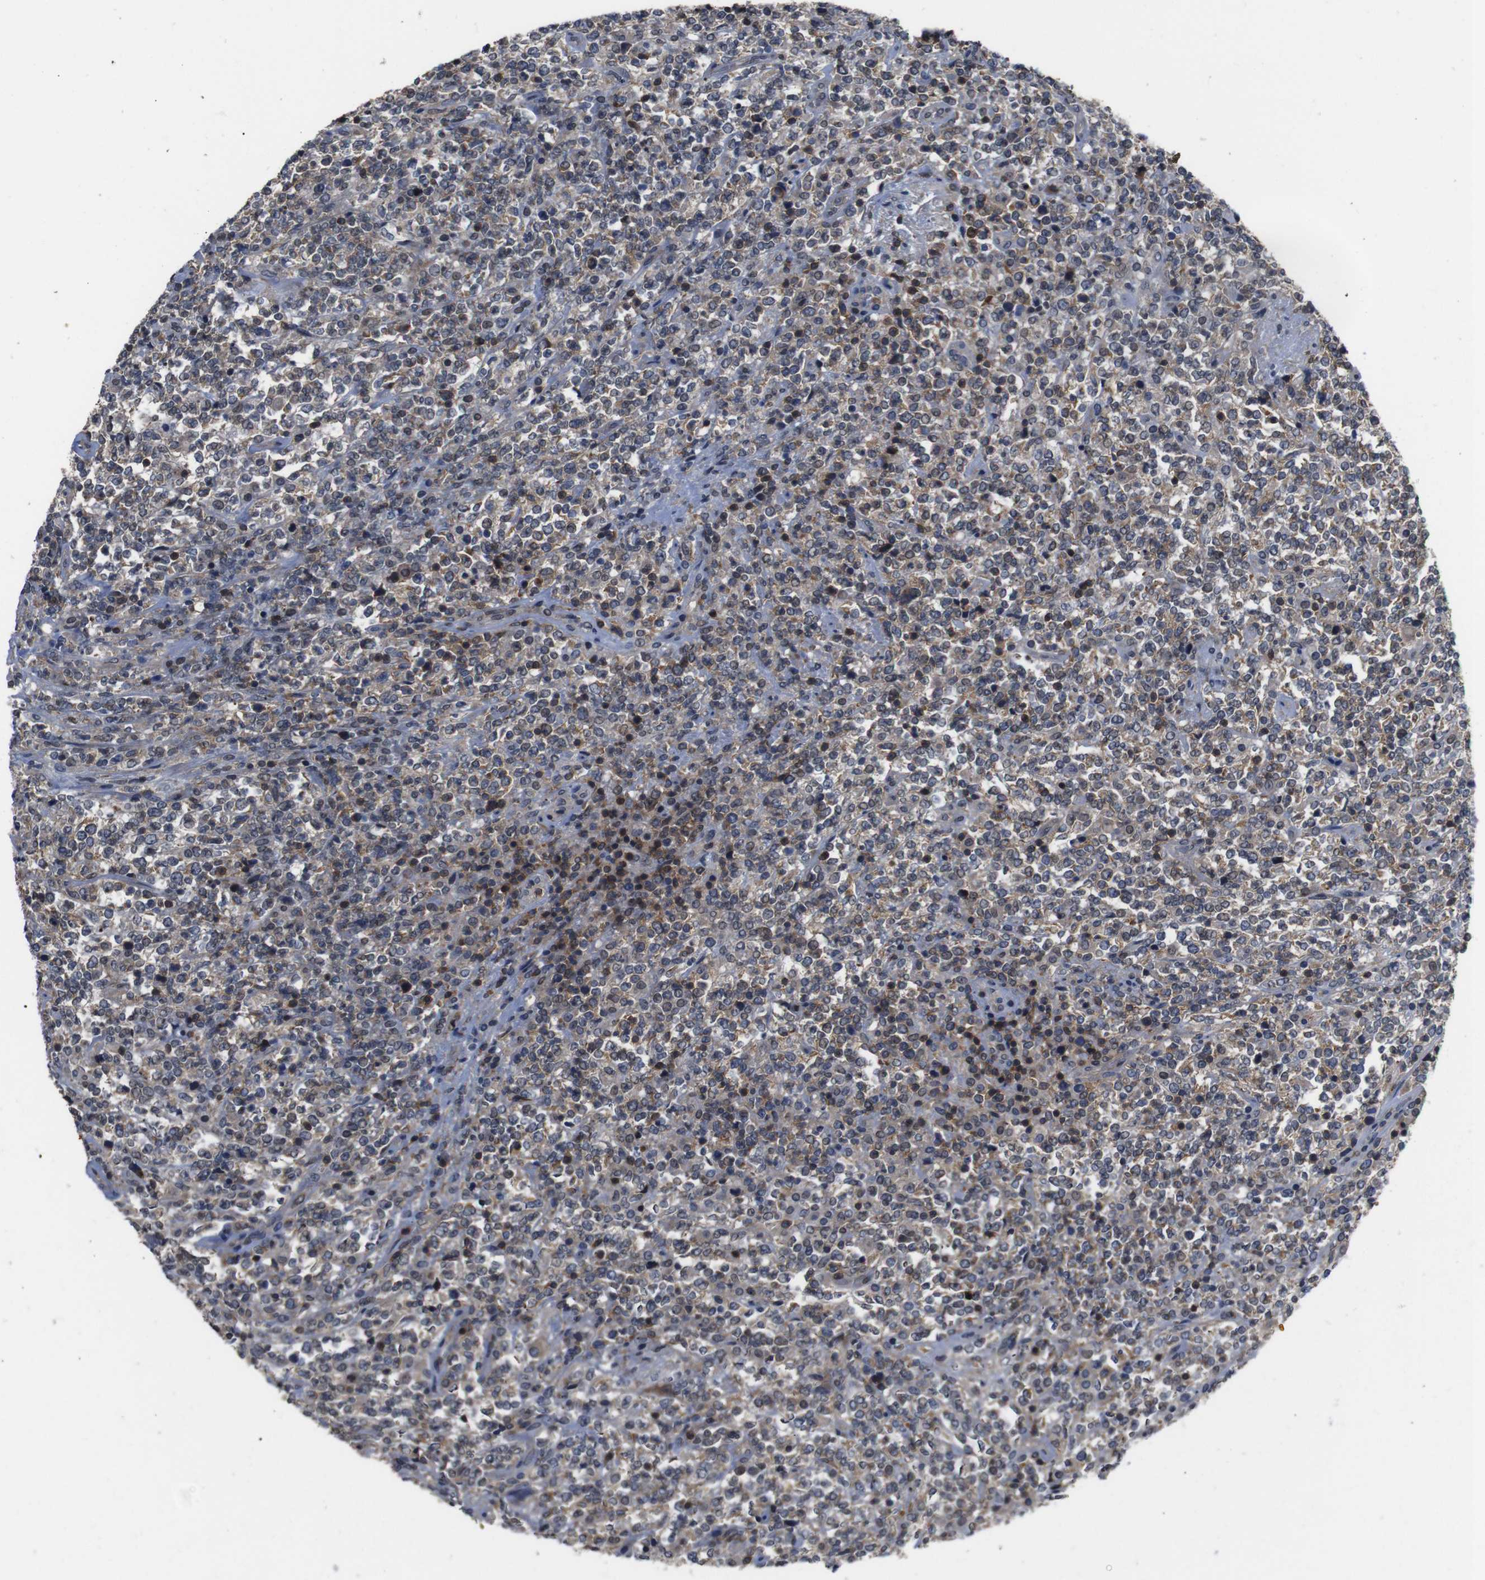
{"staining": {"intensity": "moderate", "quantity": "25%-75%", "location": "cytoplasmic/membranous"}, "tissue": "lymphoma", "cell_type": "Tumor cells", "image_type": "cancer", "snomed": [{"axis": "morphology", "description": "Malignant lymphoma, non-Hodgkin's type, High grade"}, {"axis": "topography", "description": "Soft tissue"}], "caption": "A high-resolution photomicrograph shows immunohistochemistry (IHC) staining of malignant lymphoma, non-Hodgkin's type (high-grade), which shows moderate cytoplasmic/membranous staining in approximately 25%-75% of tumor cells. (IHC, brightfield microscopy, high magnification).", "gene": "BRWD3", "patient": {"sex": "male", "age": 18}}